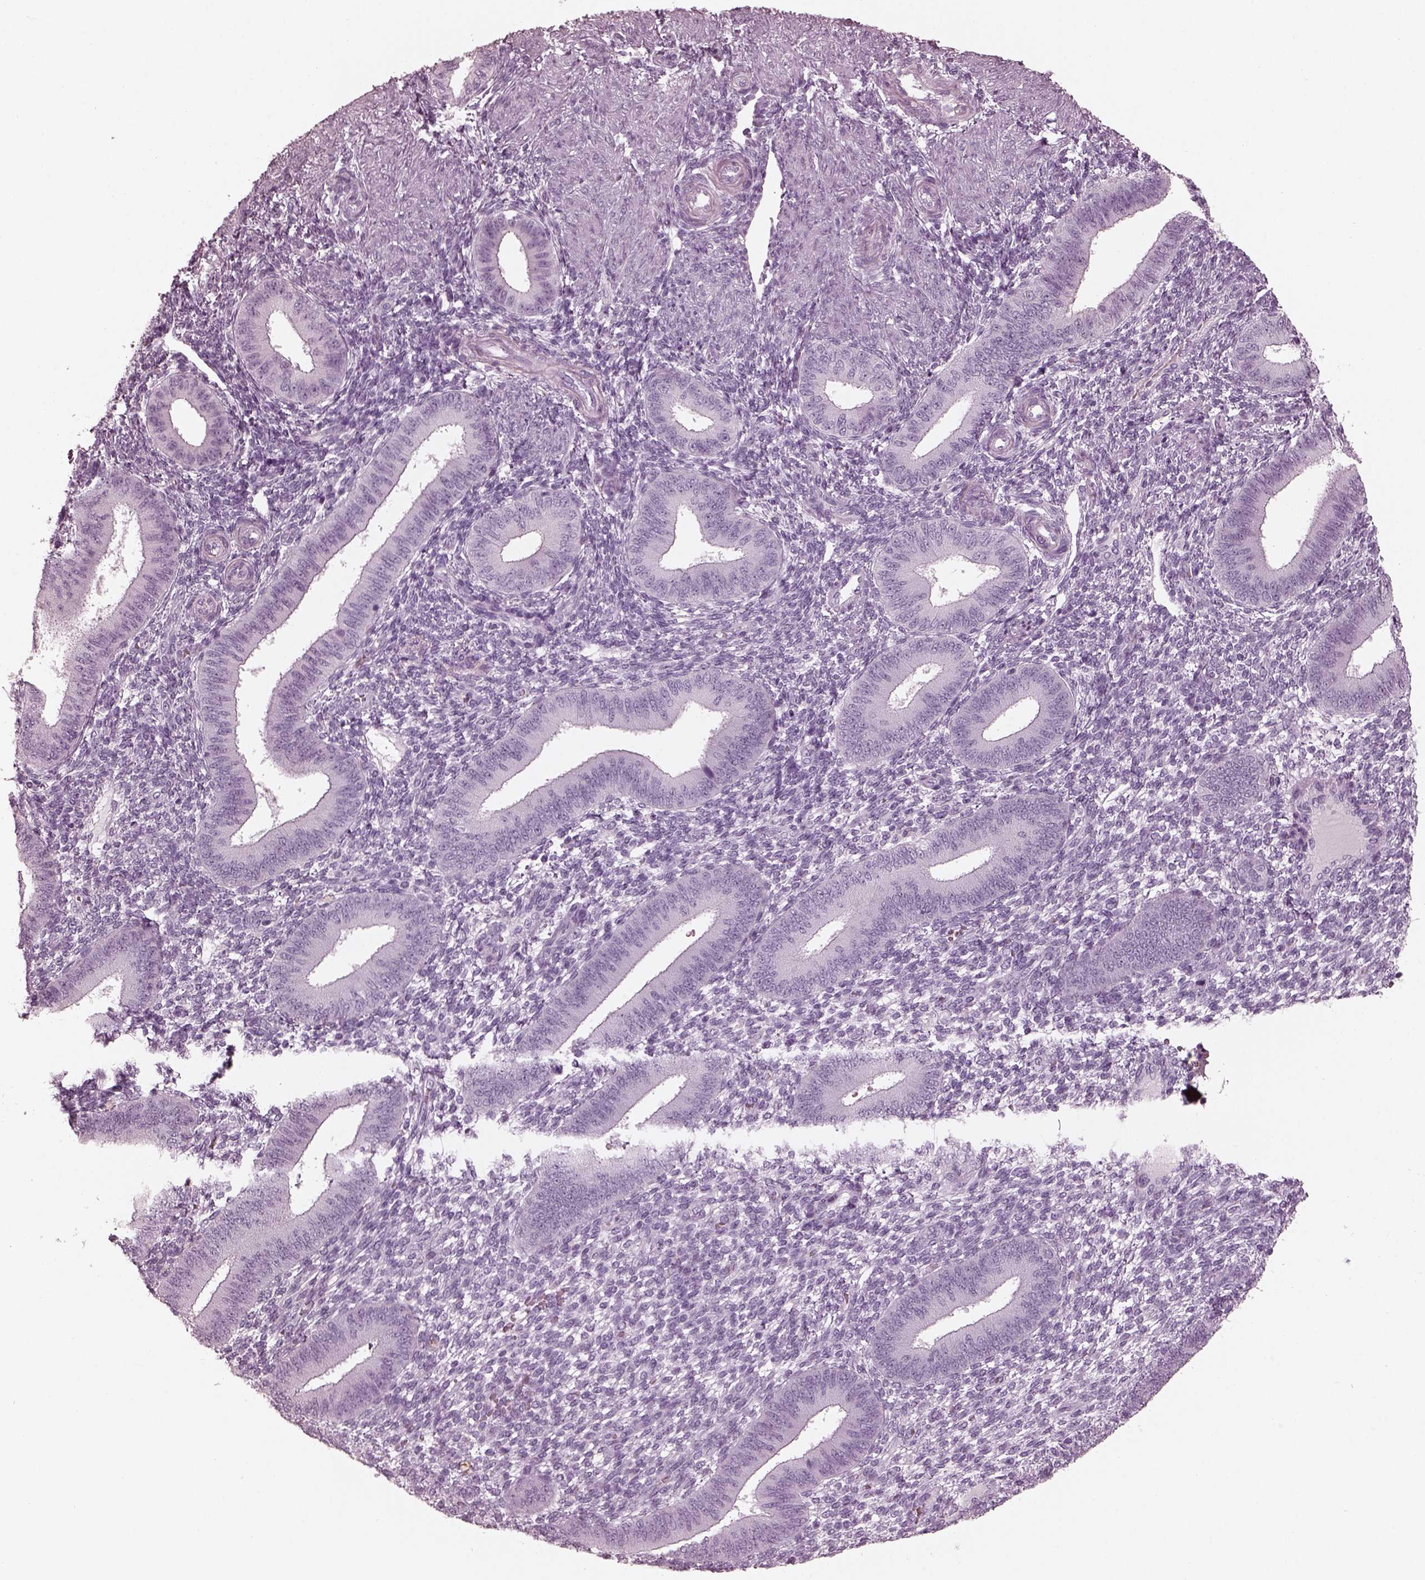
{"staining": {"intensity": "negative", "quantity": "none", "location": "none"}, "tissue": "endometrium", "cell_type": "Cells in endometrial stroma", "image_type": "normal", "snomed": [{"axis": "morphology", "description": "Normal tissue, NOS"}, {"axis": "topography", "description": "Endometrium"}], "caption": "Immunohistochemical staining of normal endometrium shows no significant positivity in cells in endometrial stroma. (Immunohistochemistry, brightfield microscopy, high magnification).", "gene": "FABP9", "patient": {"sex": "female", "age": 39}}